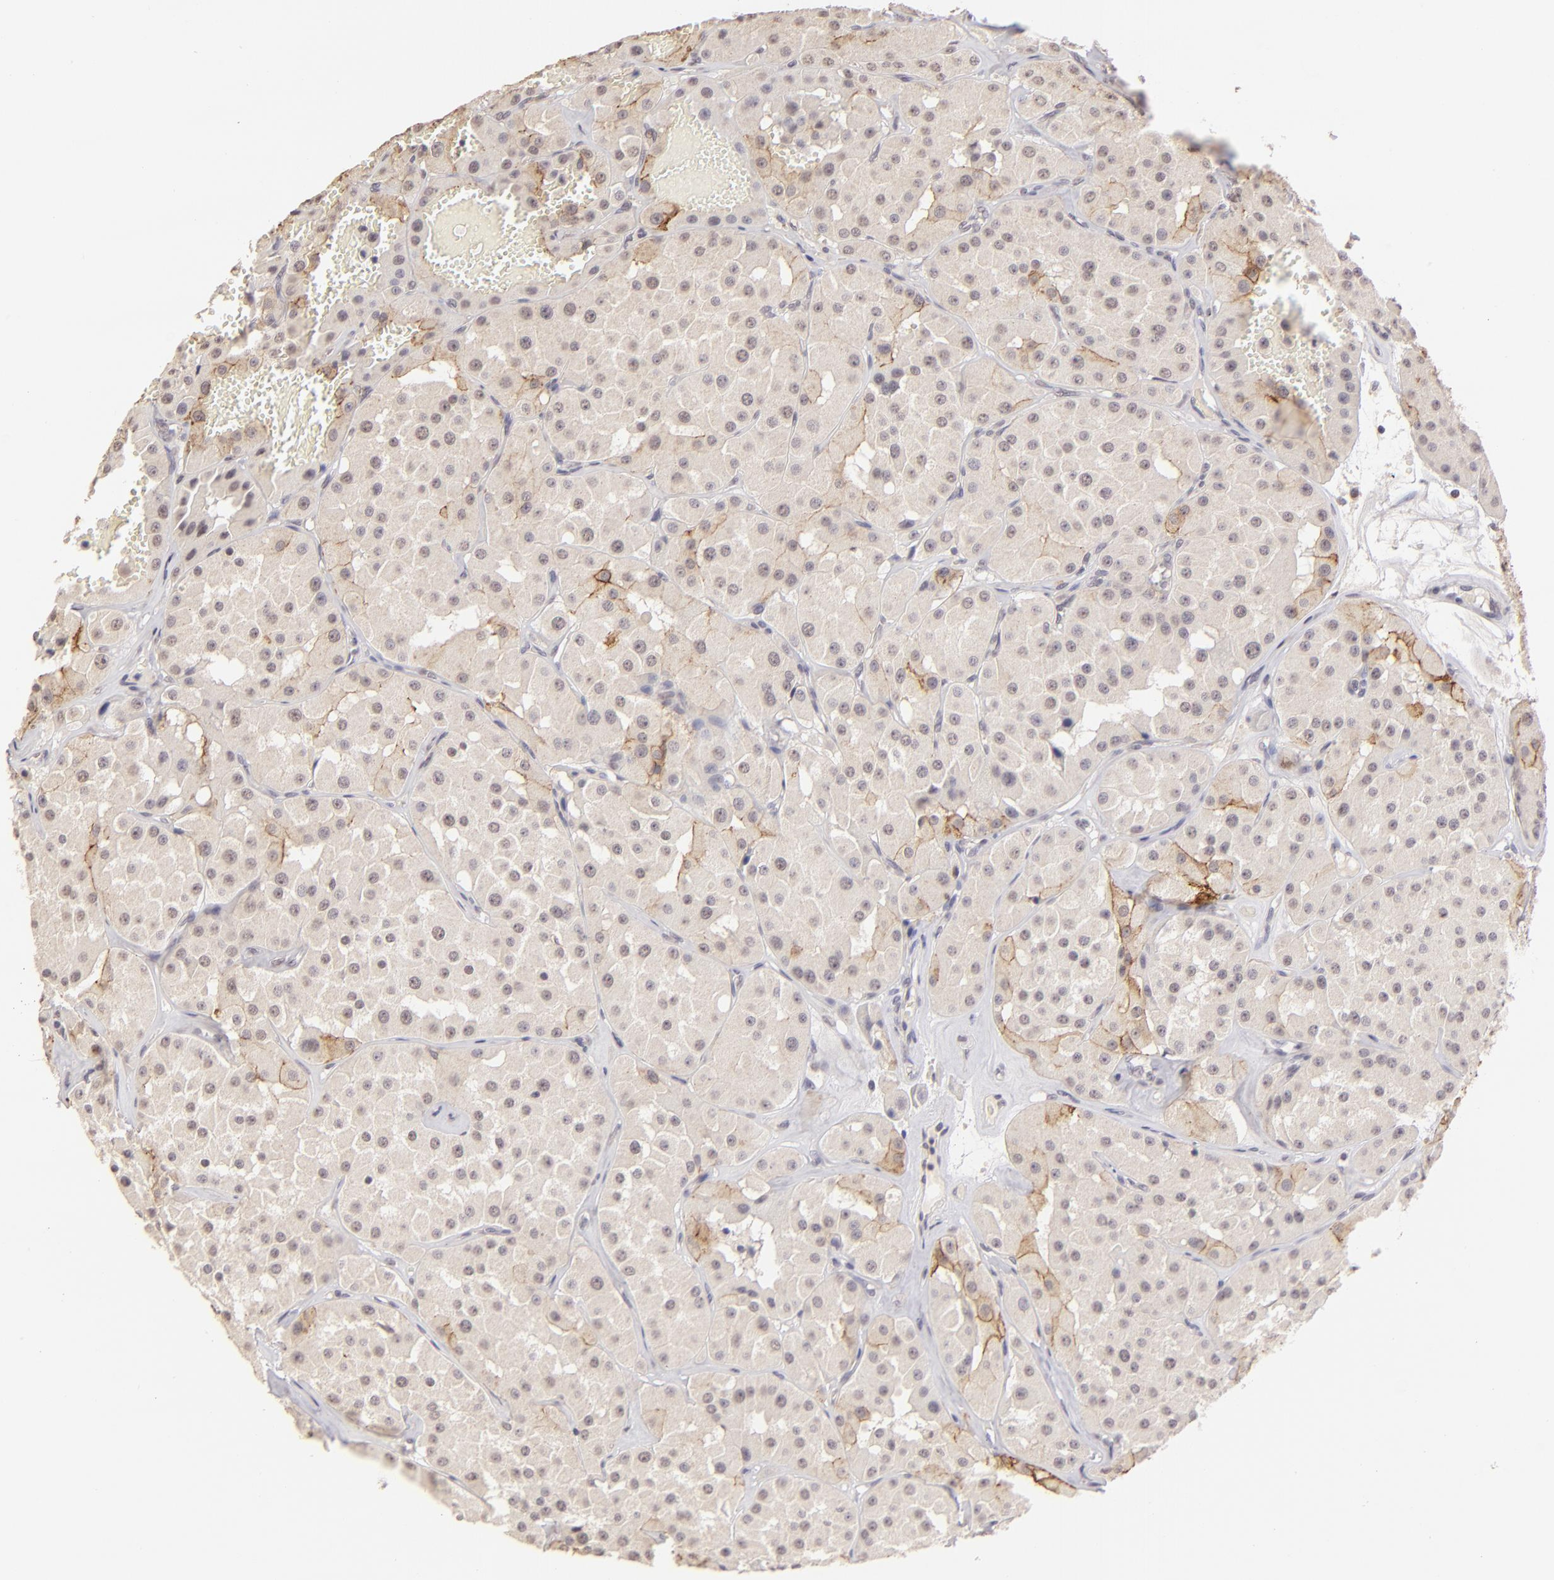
{"staining": {"intensity": "weak", "quantity": ">75%", "location": "cytoplasmic/membranous"}, "tissue": "renal cancer", "cell_type": "Tumor cells", "image_type": "cancer", "snomed": [{"axis": "morphology", "description": "Adenocarcinoma, uncertain malignant potential"}, {"axis": "topography", "description": "Kidney"}], "caption": "Renal cancer stained with a brown dye displays weak cytoplasmic/membranous positive expression in about >75% of tumor cells.", "gene": "CLDN1", "patient": {"sex": "male", "age": 63}}